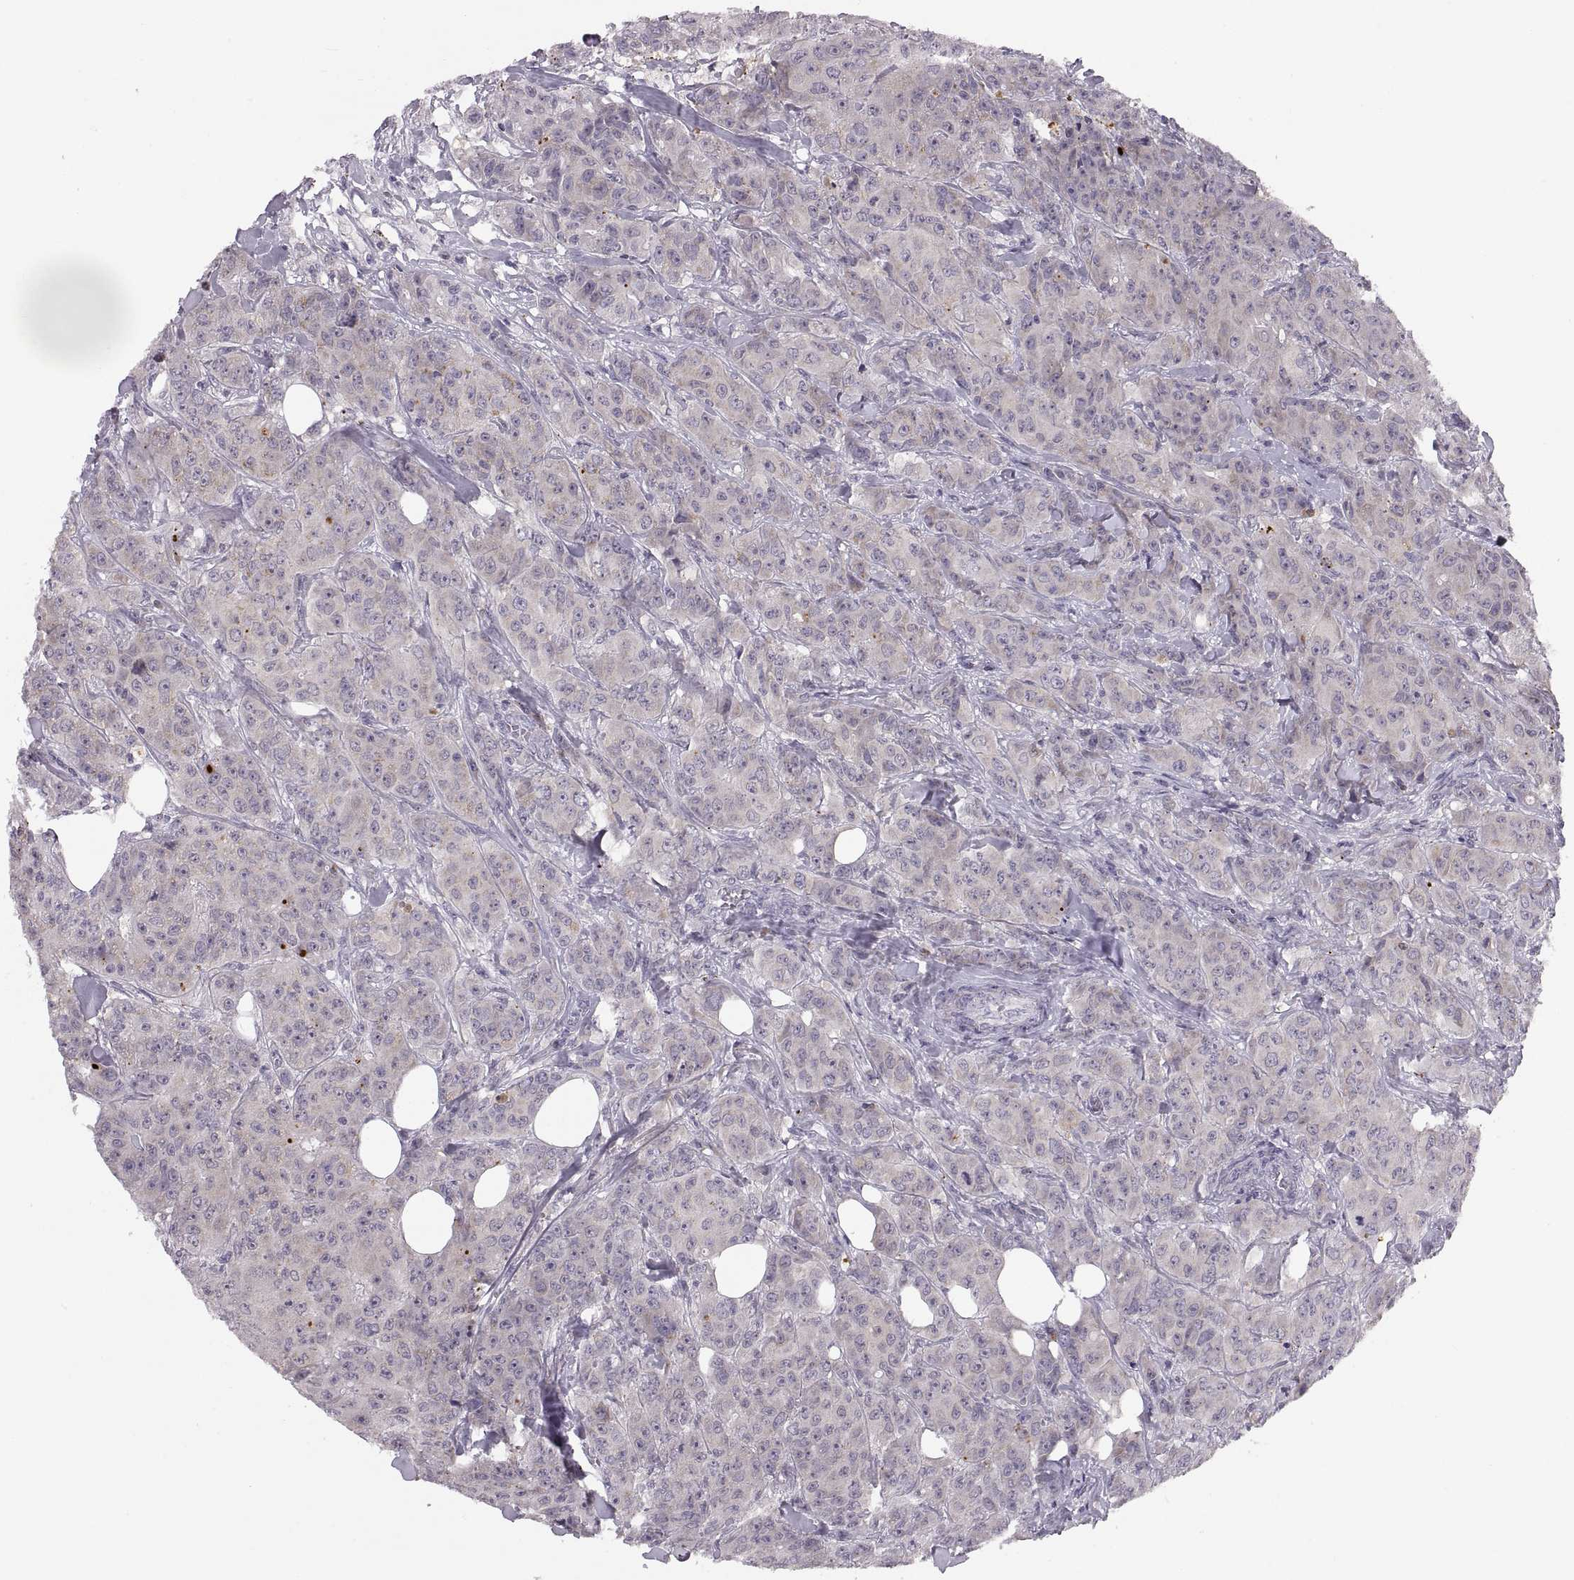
{"staining": {"intensity": "weak", "quantity": ">75%", "location": "cytoplasmic/membranous"}, "tissue": "breast cancer", "cell_type": "Tumor cells", "image_type": "cancer", "snomed": [{"axis": "morphology", "description": "Duct carcinoma"}, {"axis": "topography", "description": "Breast"}], "caption": "Immunohistochemical staining of breast invasive ductal carcinoma reveals low levels of weak cytoplasmic/membranous expression in approximately >75% of tumor cells.", "gene": "ADH6", "patient": {"sex": "female", "age": 43}}